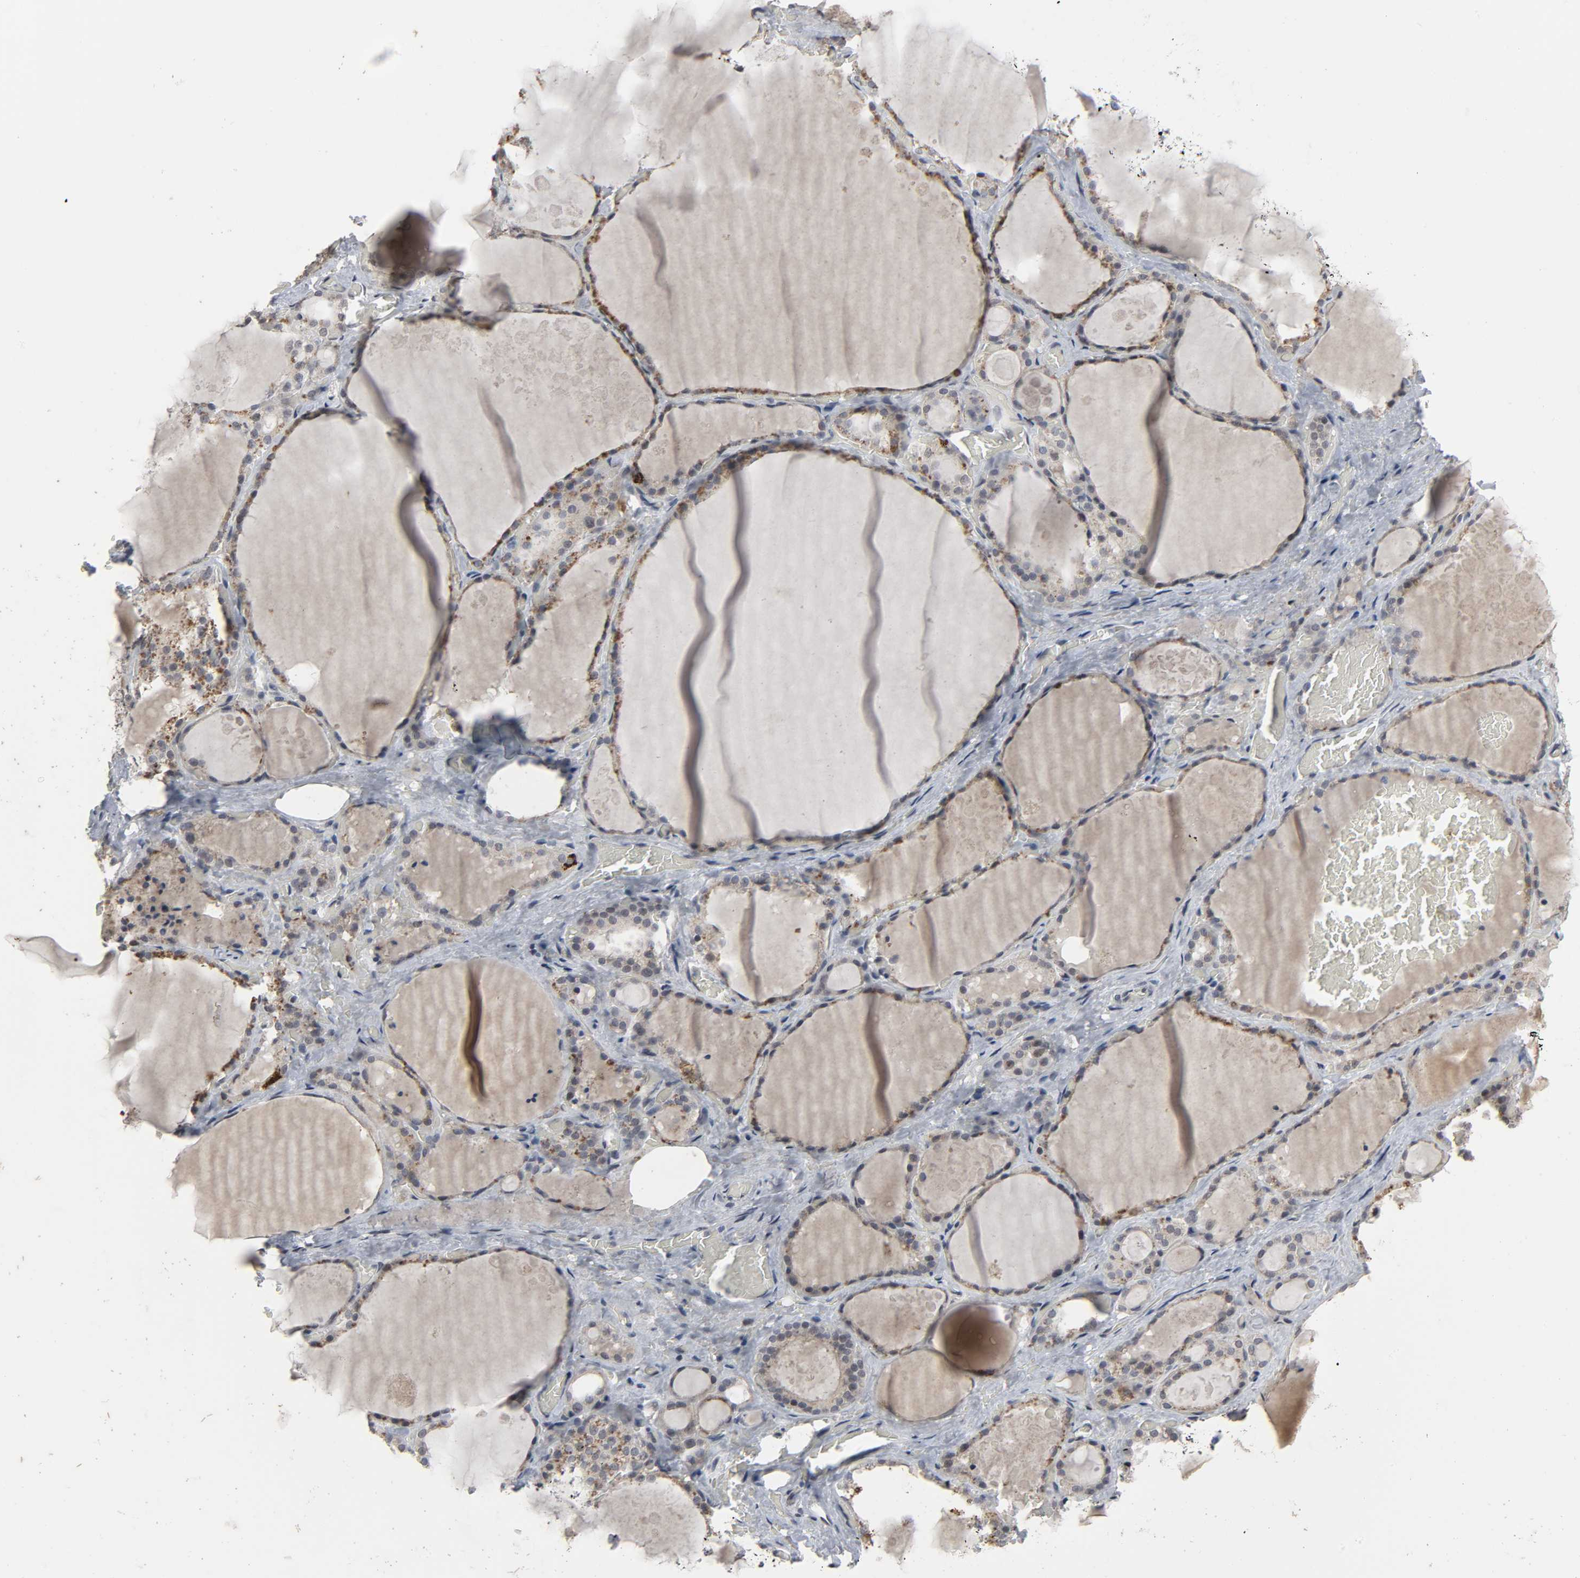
{"staining": {"intensity": "negative", "quantity": "none", "location": "none"}, "tissue": "thyroid gland", "cell_type": "Glandular cells", "image_type": "normal", "snomed": [{"axis": "morphology", "description": "Normal tissue, NOS"}, {"axis": "topography", "description": "Thyroid gland"}], "caption": "Immunohistochemical staining of benign human thyroid gland displays no significant expression in glandular cells.", "gene": "MUC1", "patient": {"sex": "male", "age": 61}}